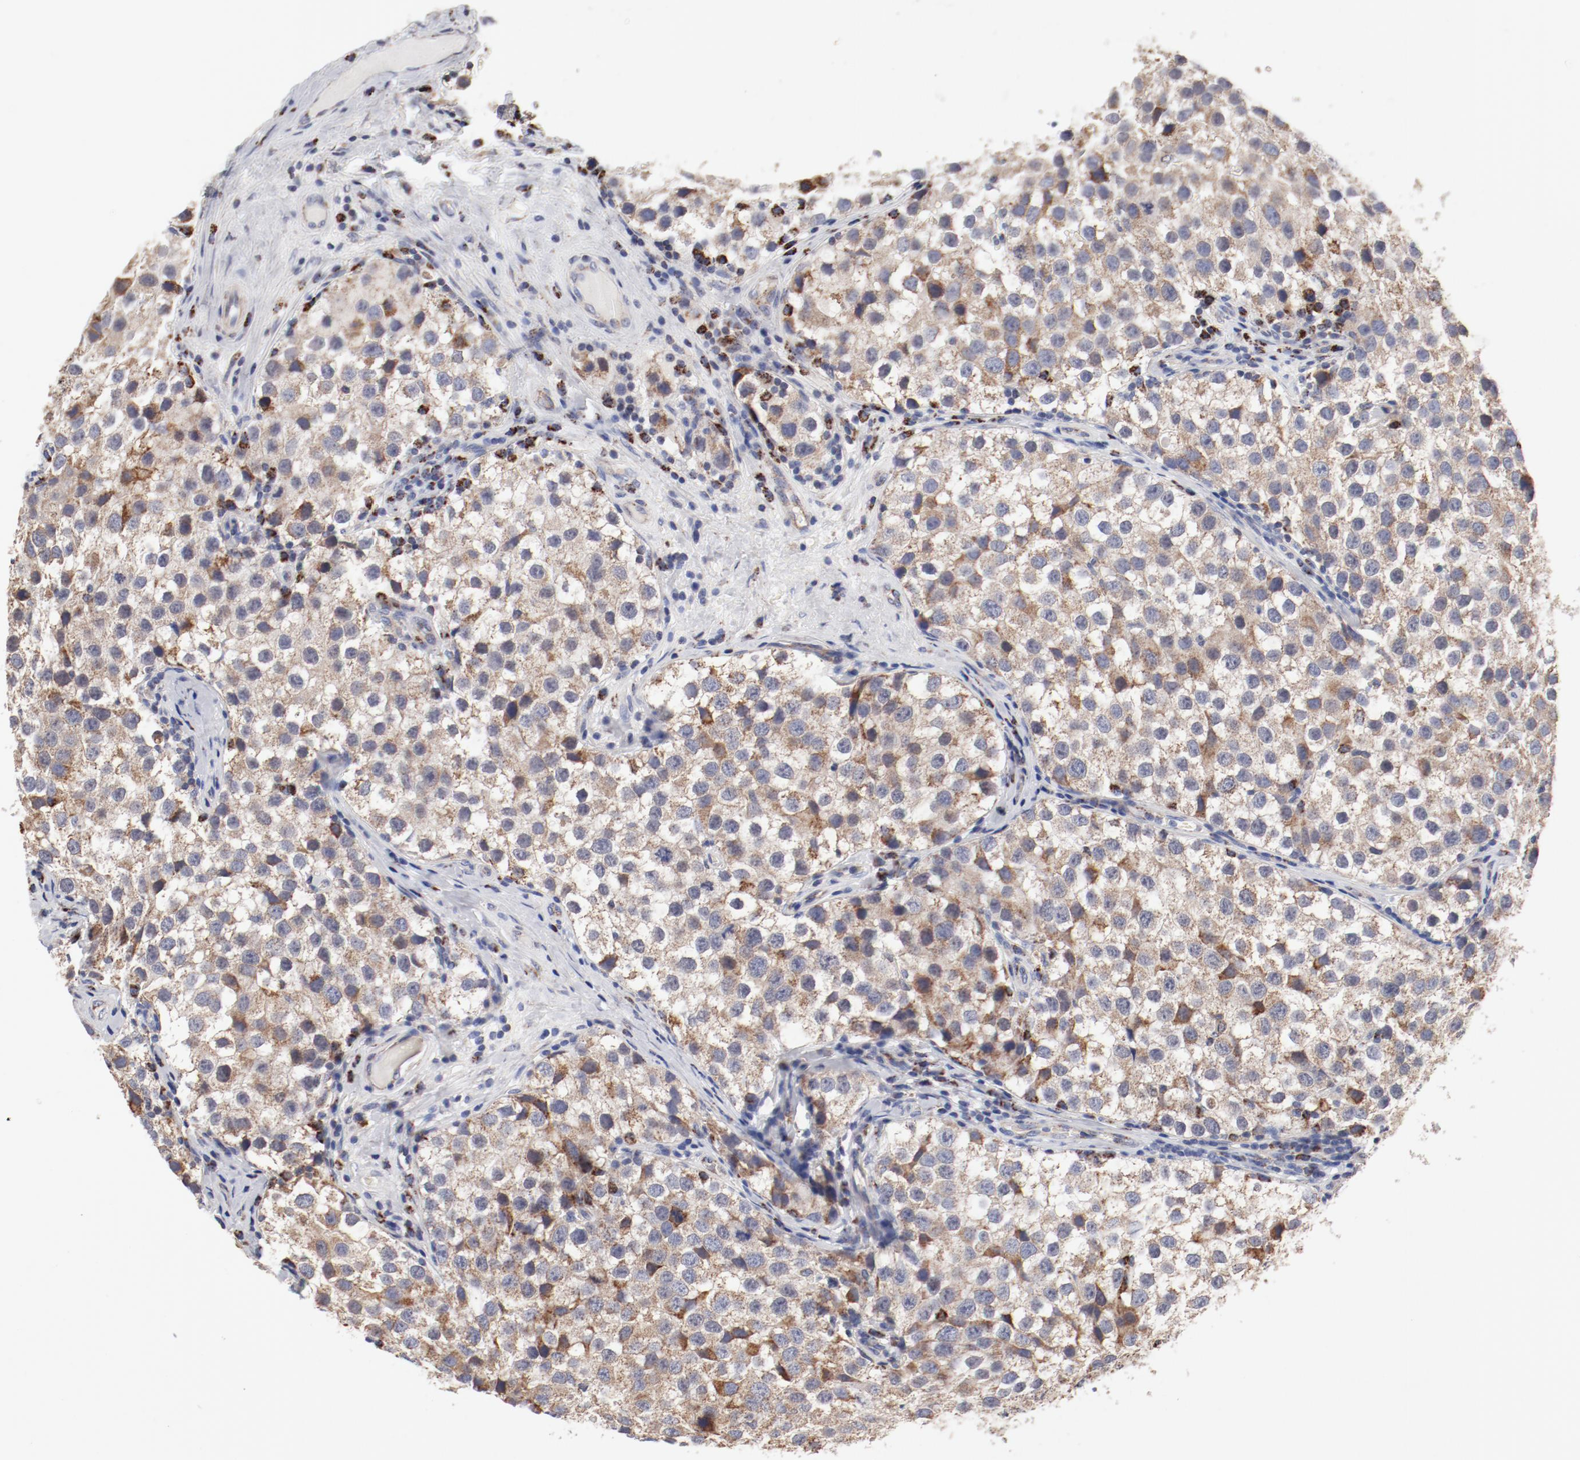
{"staining": {"intensity": "moderate", "quantity": ">75%", "location": "cytoplasmic/membranous"}, "tissue": "testis cancer", "cell_type": "Tumor cells", "image_type": "cancer", "snomed": [{"axis": "morphology", "description": "Seminoma, NOS"}, {"axis": "topography", "description": "Testis"}], "caption": "Immunohistochemistry photomicrograph of human testis seminoma stained for a protein (brown), which reveals medium levels of moderate cytoplasmic/membranous staining in about >75% of tumor cells.", "gene": "NDUFV2", "patient": {"sex": "male", "age": 39}}